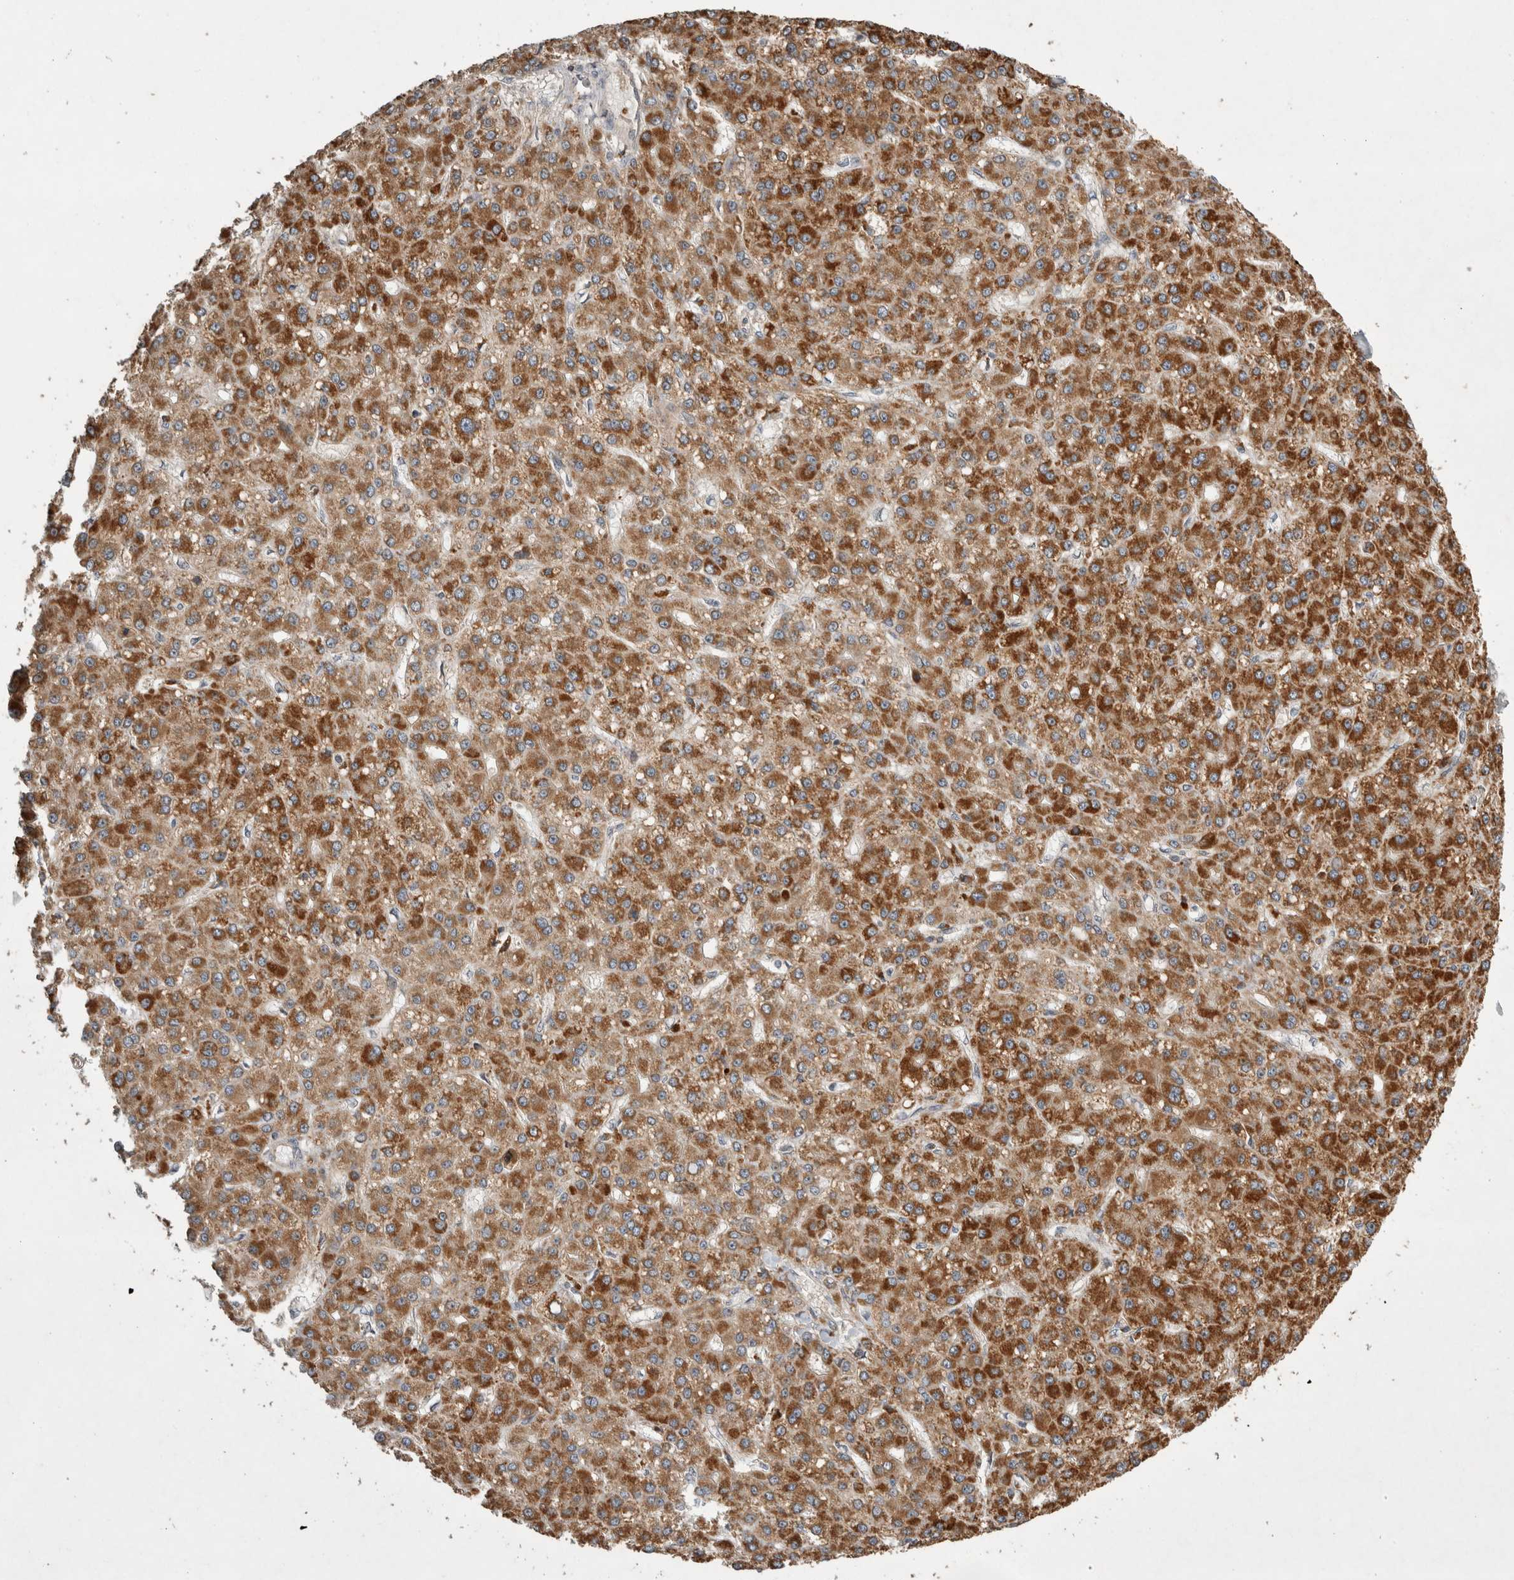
{"staining": {"intensity": "strong", "quantity": ">75%", "location": "cytoplasmic/membranous"}, "tissue": "liver cancer", "cell_type": "Tumor cells", "image_type": "cancer", "snomed": [{"axis": "morphology", "description": "Carcinoma, Hepatocellular, NOS"}, {"axis": "topography", "description": "Liver"}], "caption": "Hepatocellular carcinoma (liver) stained for a protein (brown) reveals strong cytoplasmic/membranous positive positivity in approximately >75% of tumor cells.", "gene": "SERAC1", "patient": {"sex": "male", "age": 67}}